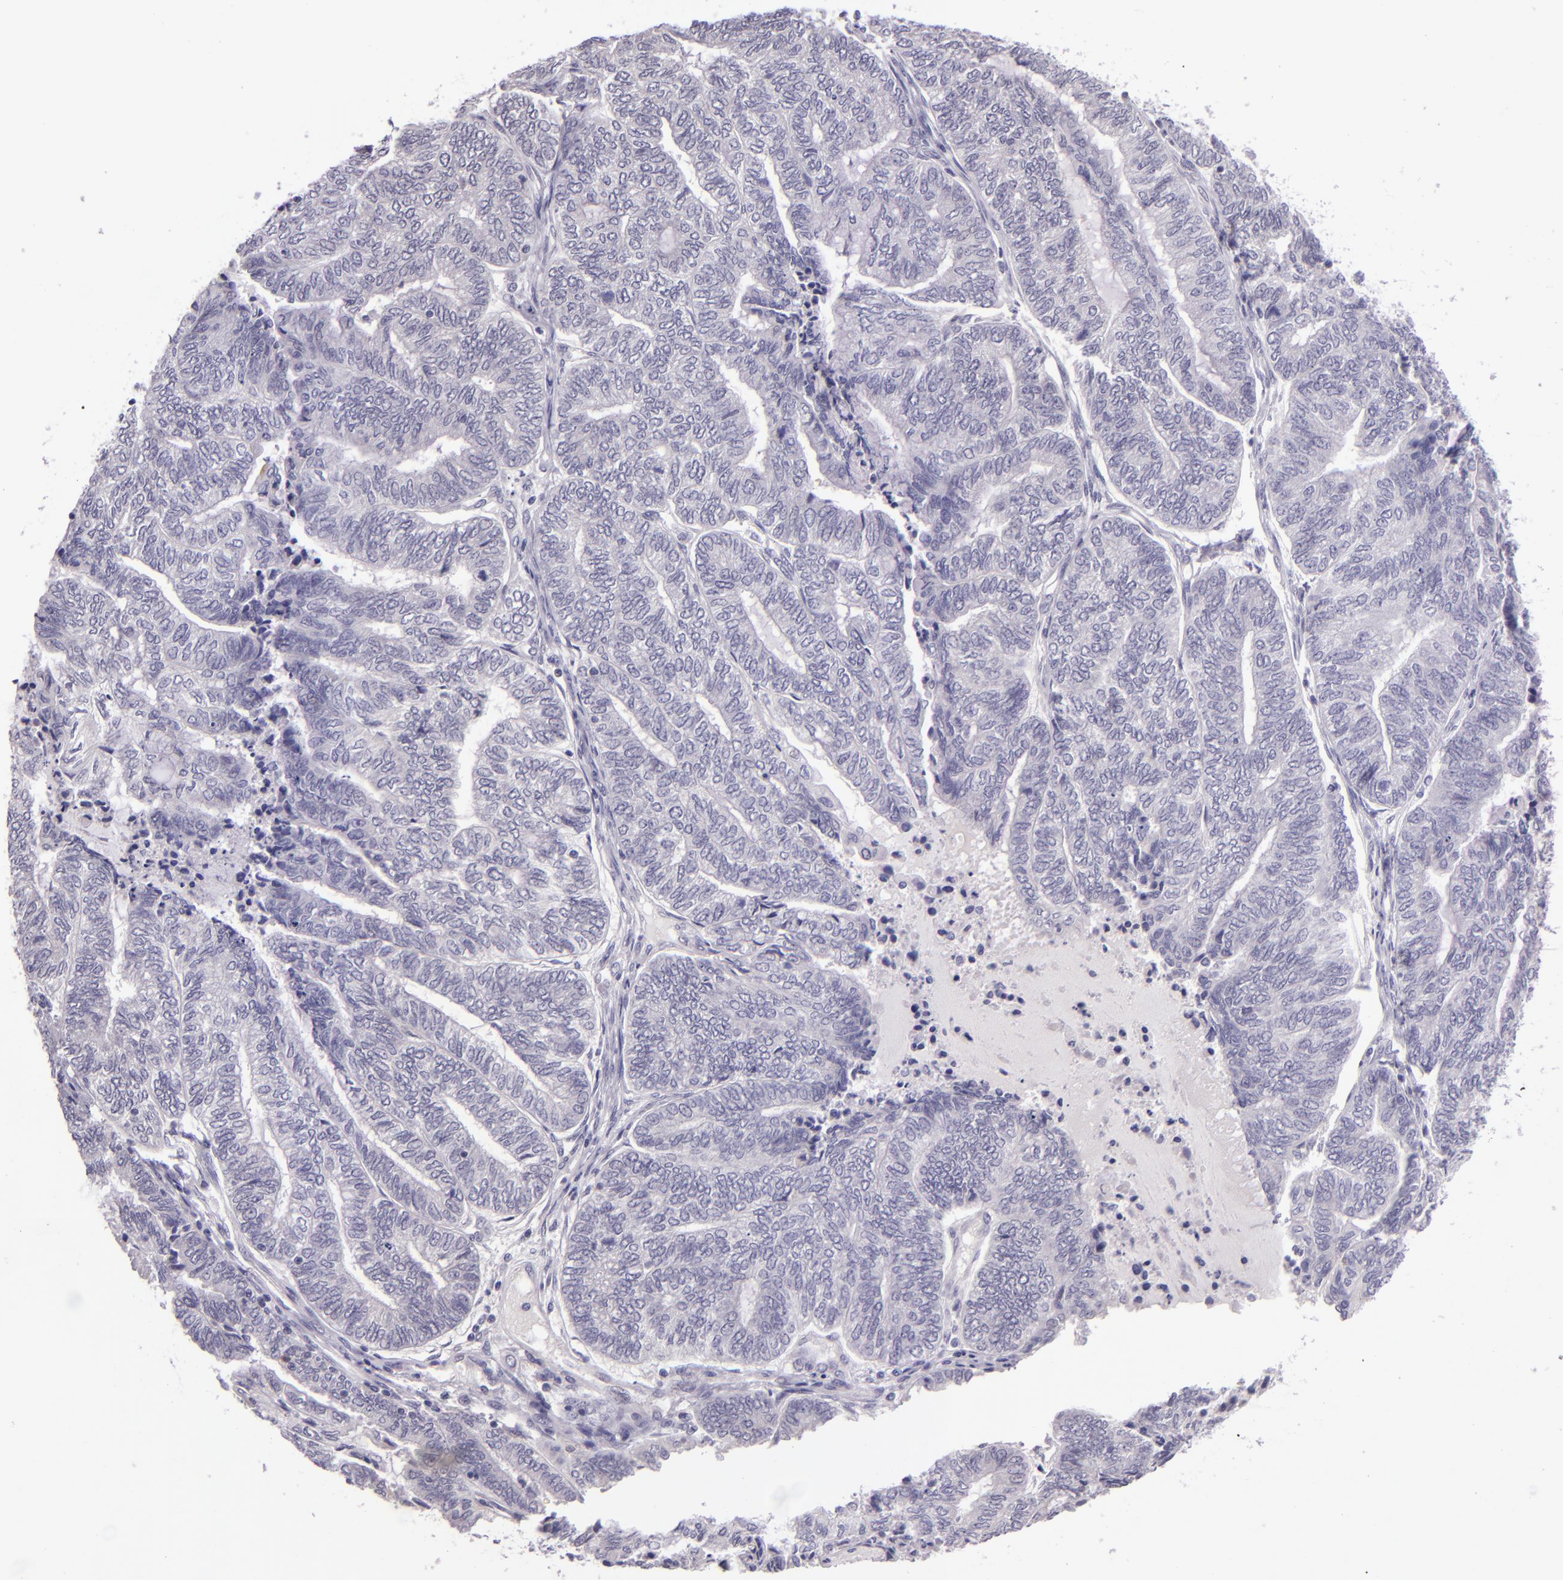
{"staining": {"intensity": "negative", "quantity": "none", "location": "none"}, "tissue": "endometrial cancer", "cell_type": "Tumor cells", "image_type": "cancer", "snomed": [{"axis": "morphology", "description": "Adenocarcinoma, NOS"}, {"axis": "topography", "description": "Uterus"}, {"axis": "topography", "description": "Endometrium"}], "caption": "A histopathology image of endometrial cancer stained for a protein demonstrates no brown staining in tumor cells.", "gene": "SNCB", "patient": {"sex": "female", "age": 70}}